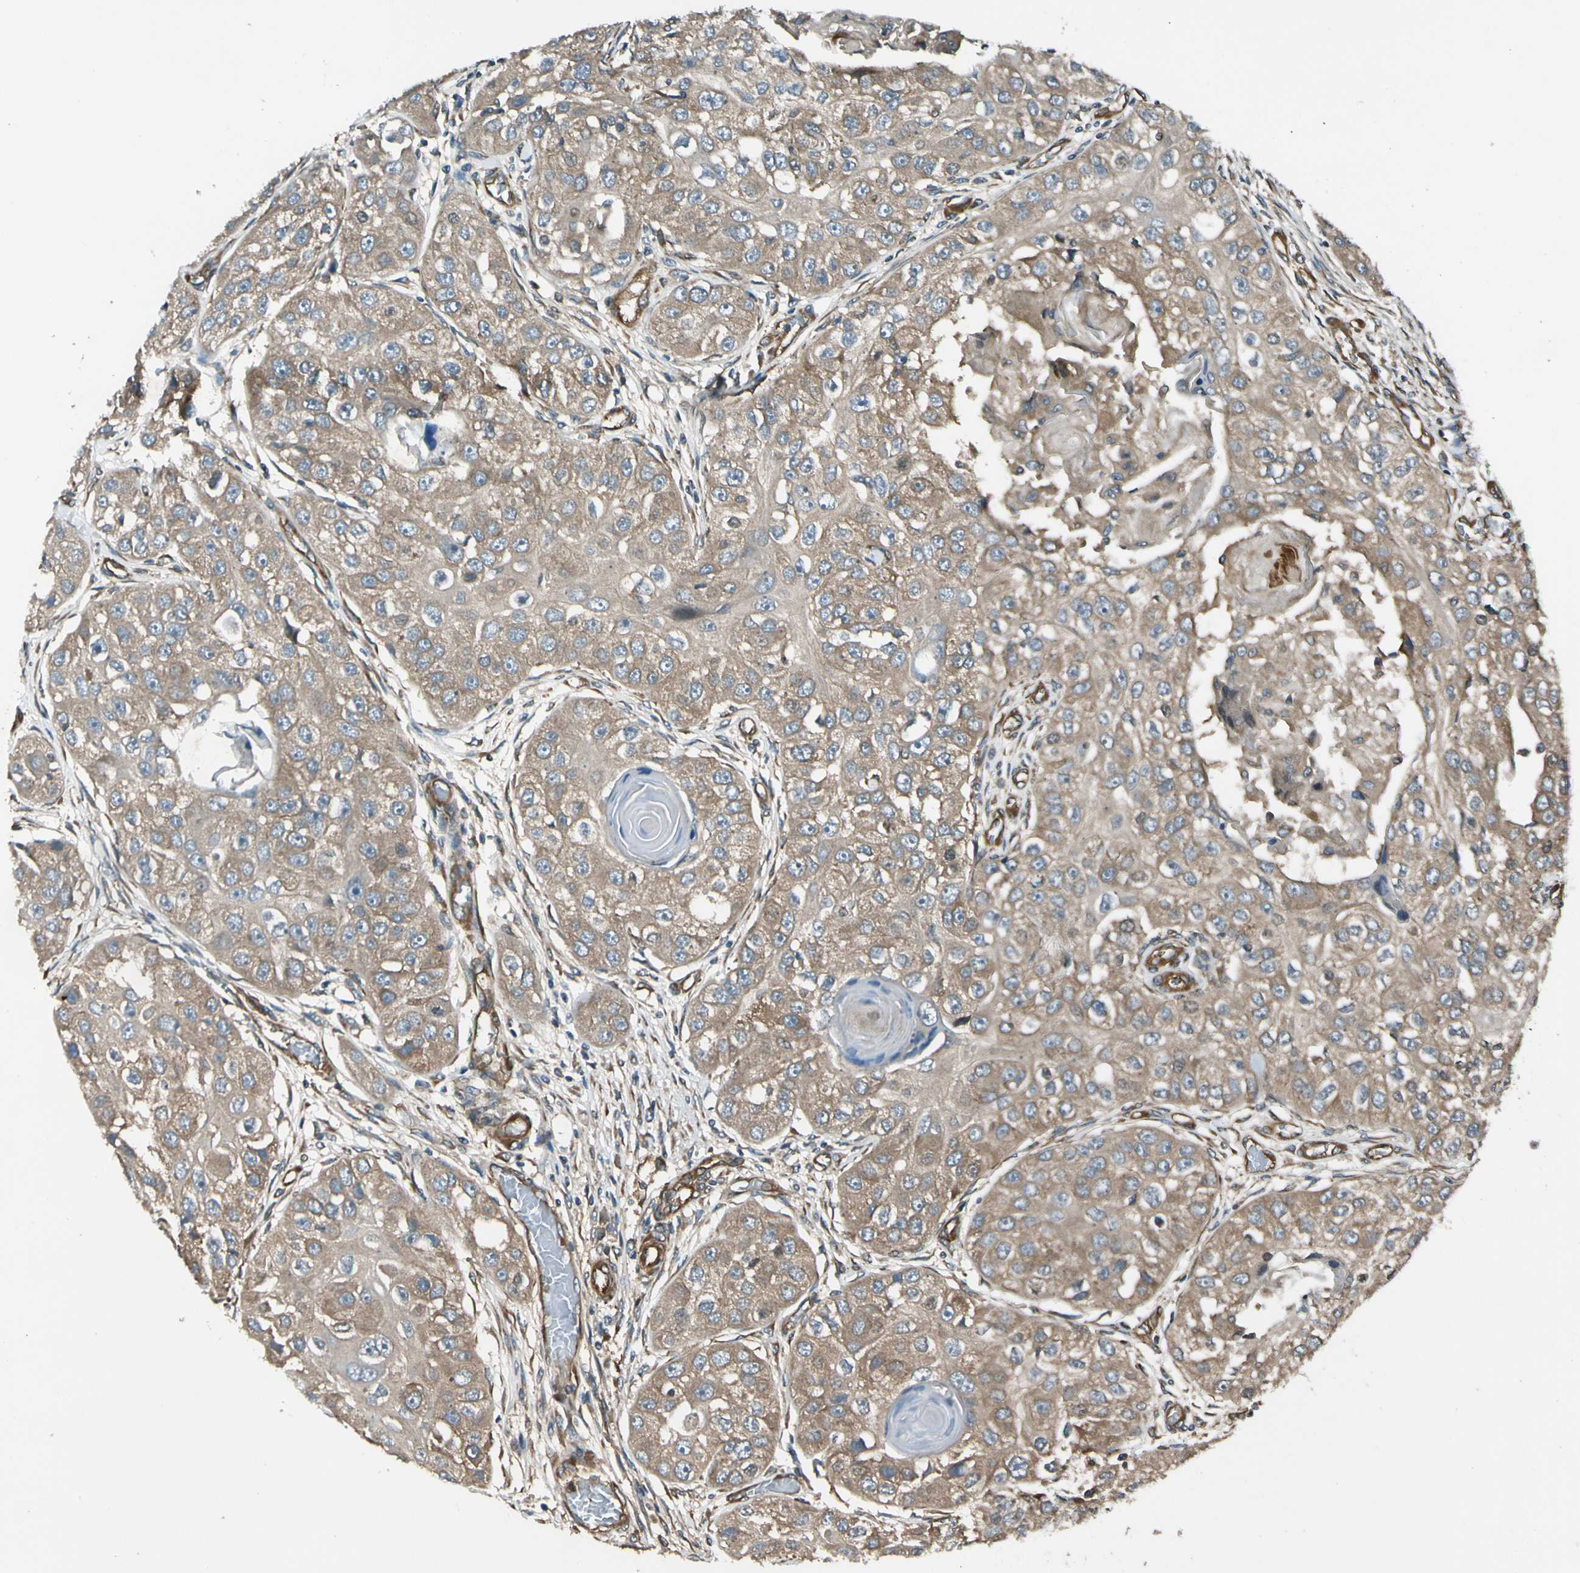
{"staining": {"intensity": "weak", "quantity": ">75%", "location": "cytoplasmic/membranous"}, "tissue": "head and neck cancer", "cell_type": "Tumor cells", "image_type": "cancer", "snomed": [{"axis": "morphology", "description": "Normal tissue, NOS"}, {"axis": "morphology", "description": "Squamous cell carcinoma, NOS"}, {"axis": "topography", "description": "Skeletal muscle"}, {"axis": "topography", "description": "Head-Neck"}], "caption": "Immunohistochemistry (IHC) of human head and neck squamous cell carcinoma exhibits low levels of weak cytoplasmic/membranous expression in about >75% of tumor cells. The staining was performed using DAB (3,3'-diaminobenzidine) to visualize the protein expression in brown, while the nuclei were stained in blue with hematoxylin (Magnification: 20x).", "gene": "ROCK2", "patient": {"sex": "male", "age": 51}}